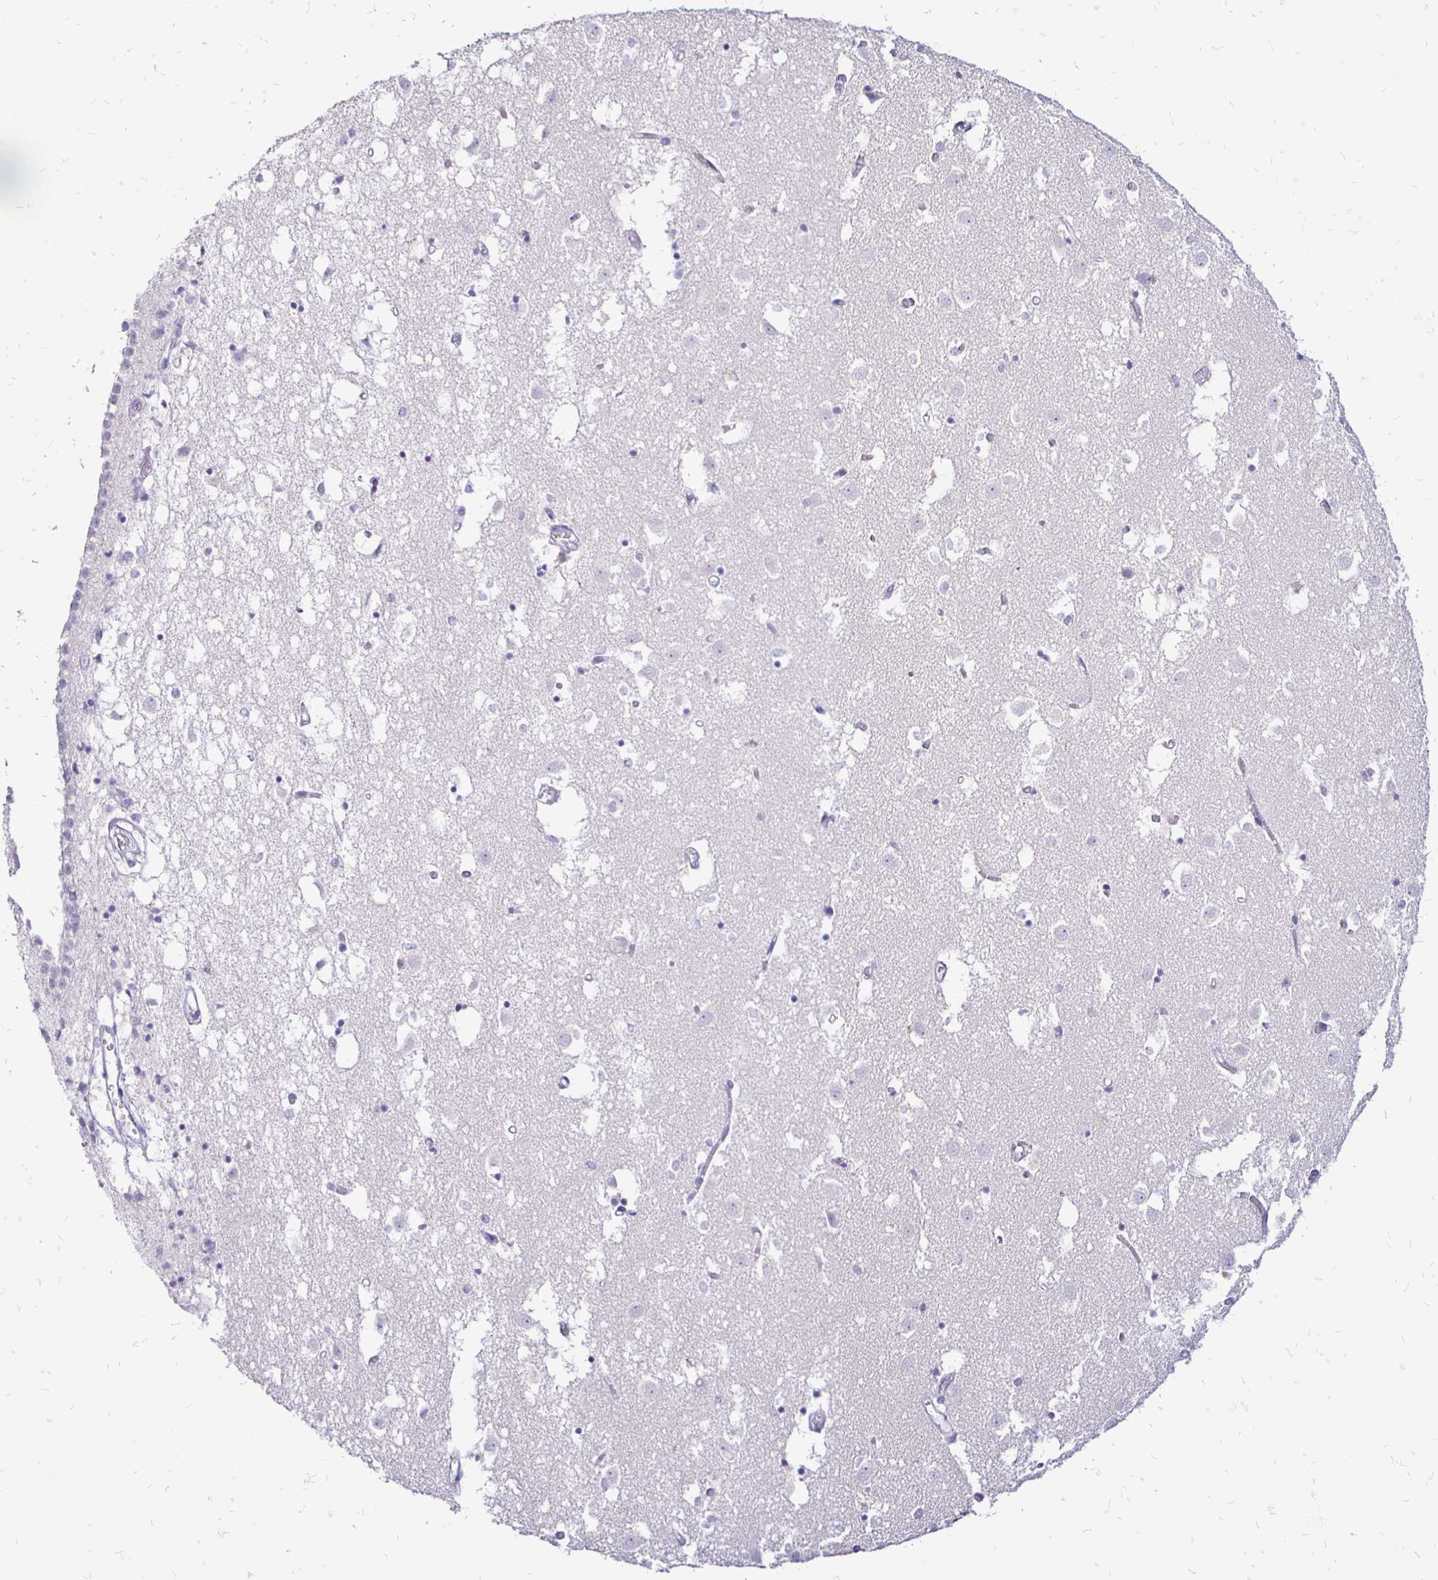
{"staining": {"intensity": "negative", "quantity": "none", "location": "none"}, "tissue": "caudate", "cell_type": "Glial cells", "image_type": "normal", "snomed": [{"axis": "morphology", "description": "Normal tissue, NOS"}, {"axis": "topography", "description": "Lateral ventricle wall"}], "caption": "The histopathology image displays no staining of glial cells in benign caudate. (Brightfield microscopy of DAB (3,3'-diaminobenzidine) immunohistochemistry (IHC) at high magnification).", "gene": "IRGC", "patient": {"sex": "male", "age": 70}}